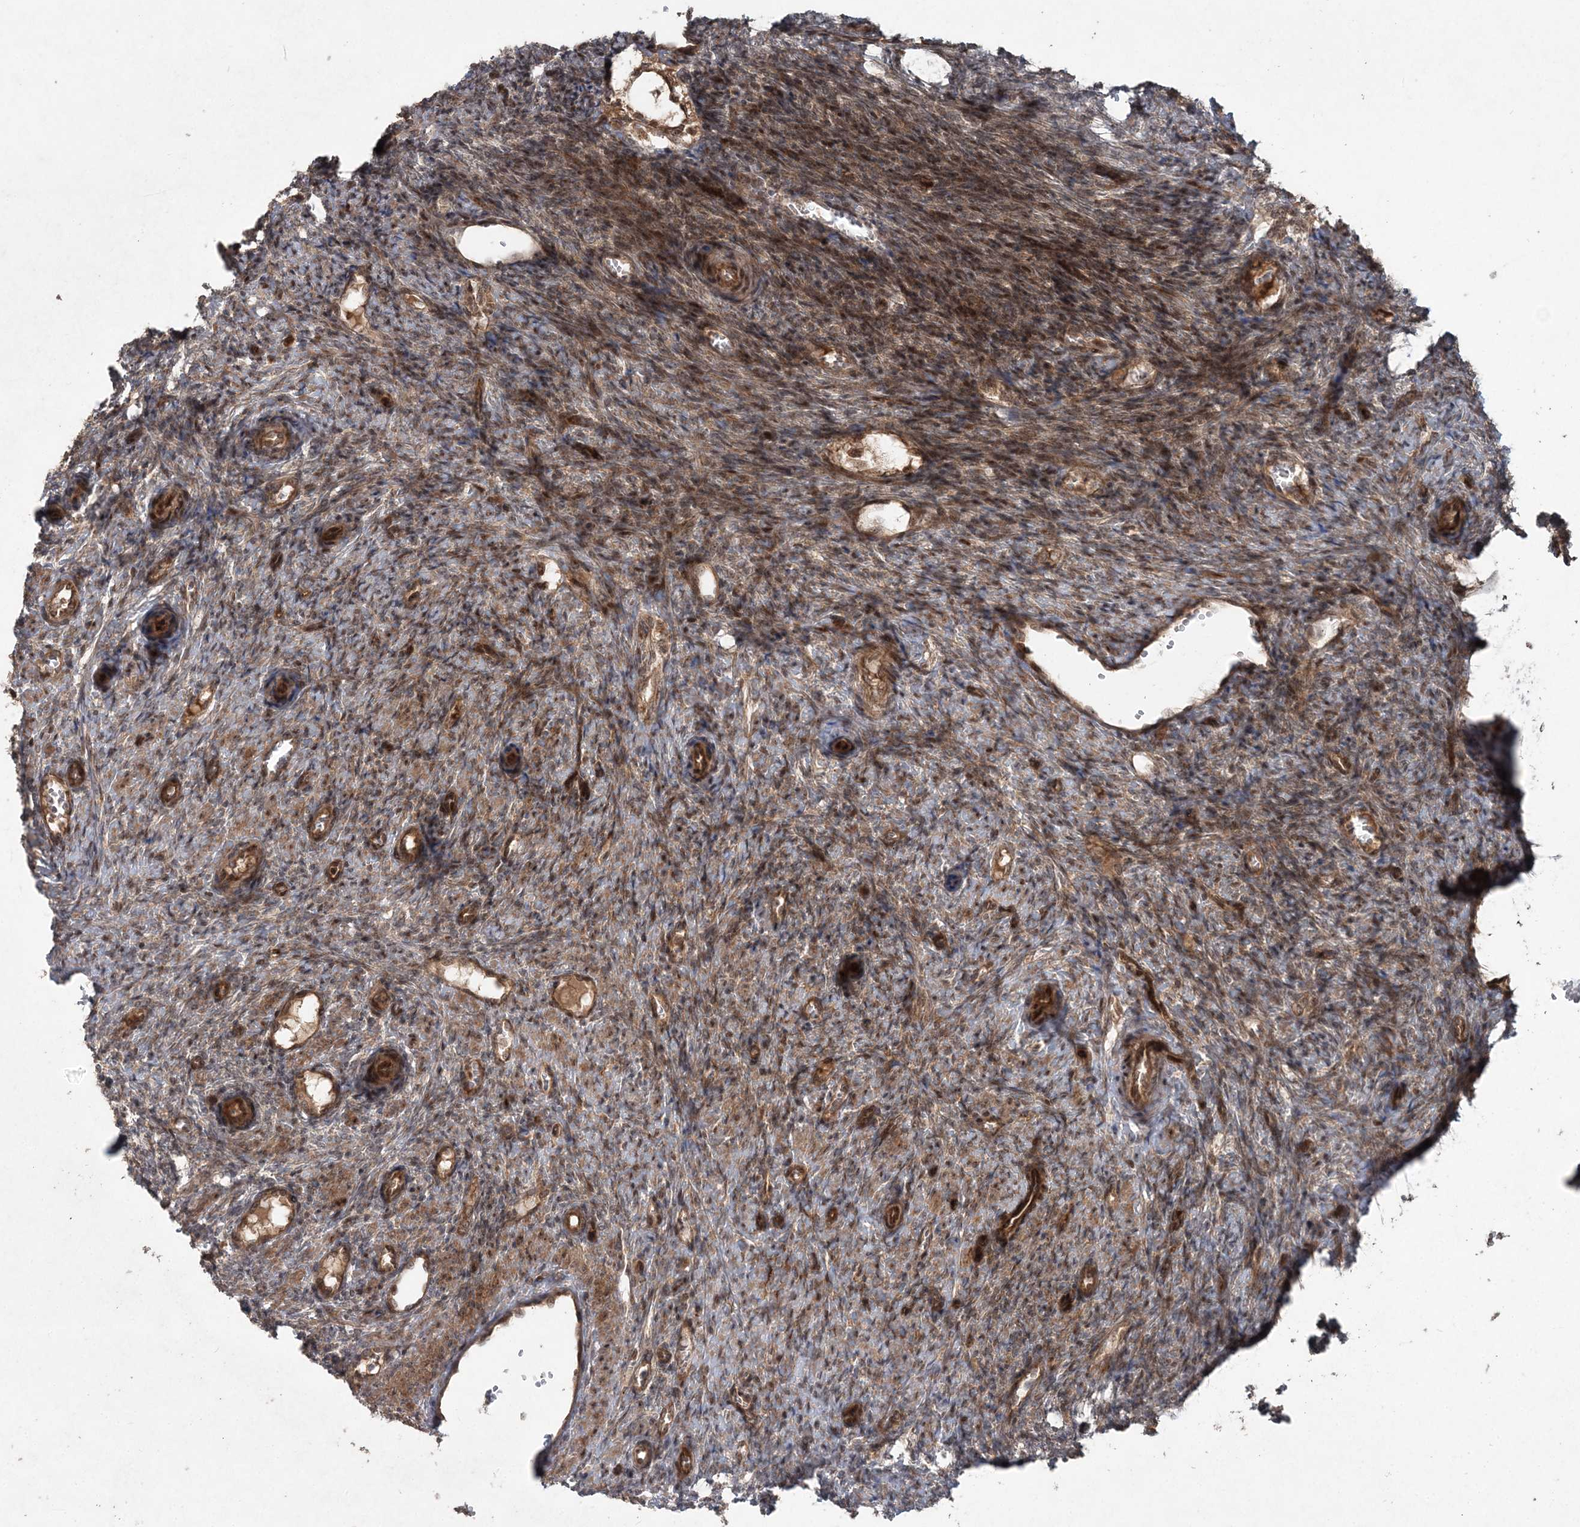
{"staining": {"intensity": "moderate", "quantity": ">75%", "location": "nuclear"}, "tissue": "ovary", "cell_type": "Ovarian stroma cells", "image_type": "normal", "snomed": [{"axis": "morphology", "description": "Normal tissue, NOS"}, {"axis": "topography", "description": "Ovary"}], "caption": "Ovary stained for a protein shows moderate nuclear positivity in ovarian stroma cells.", "gene": "SERINC1", "patient": {"sex": "female", "age": 41}}